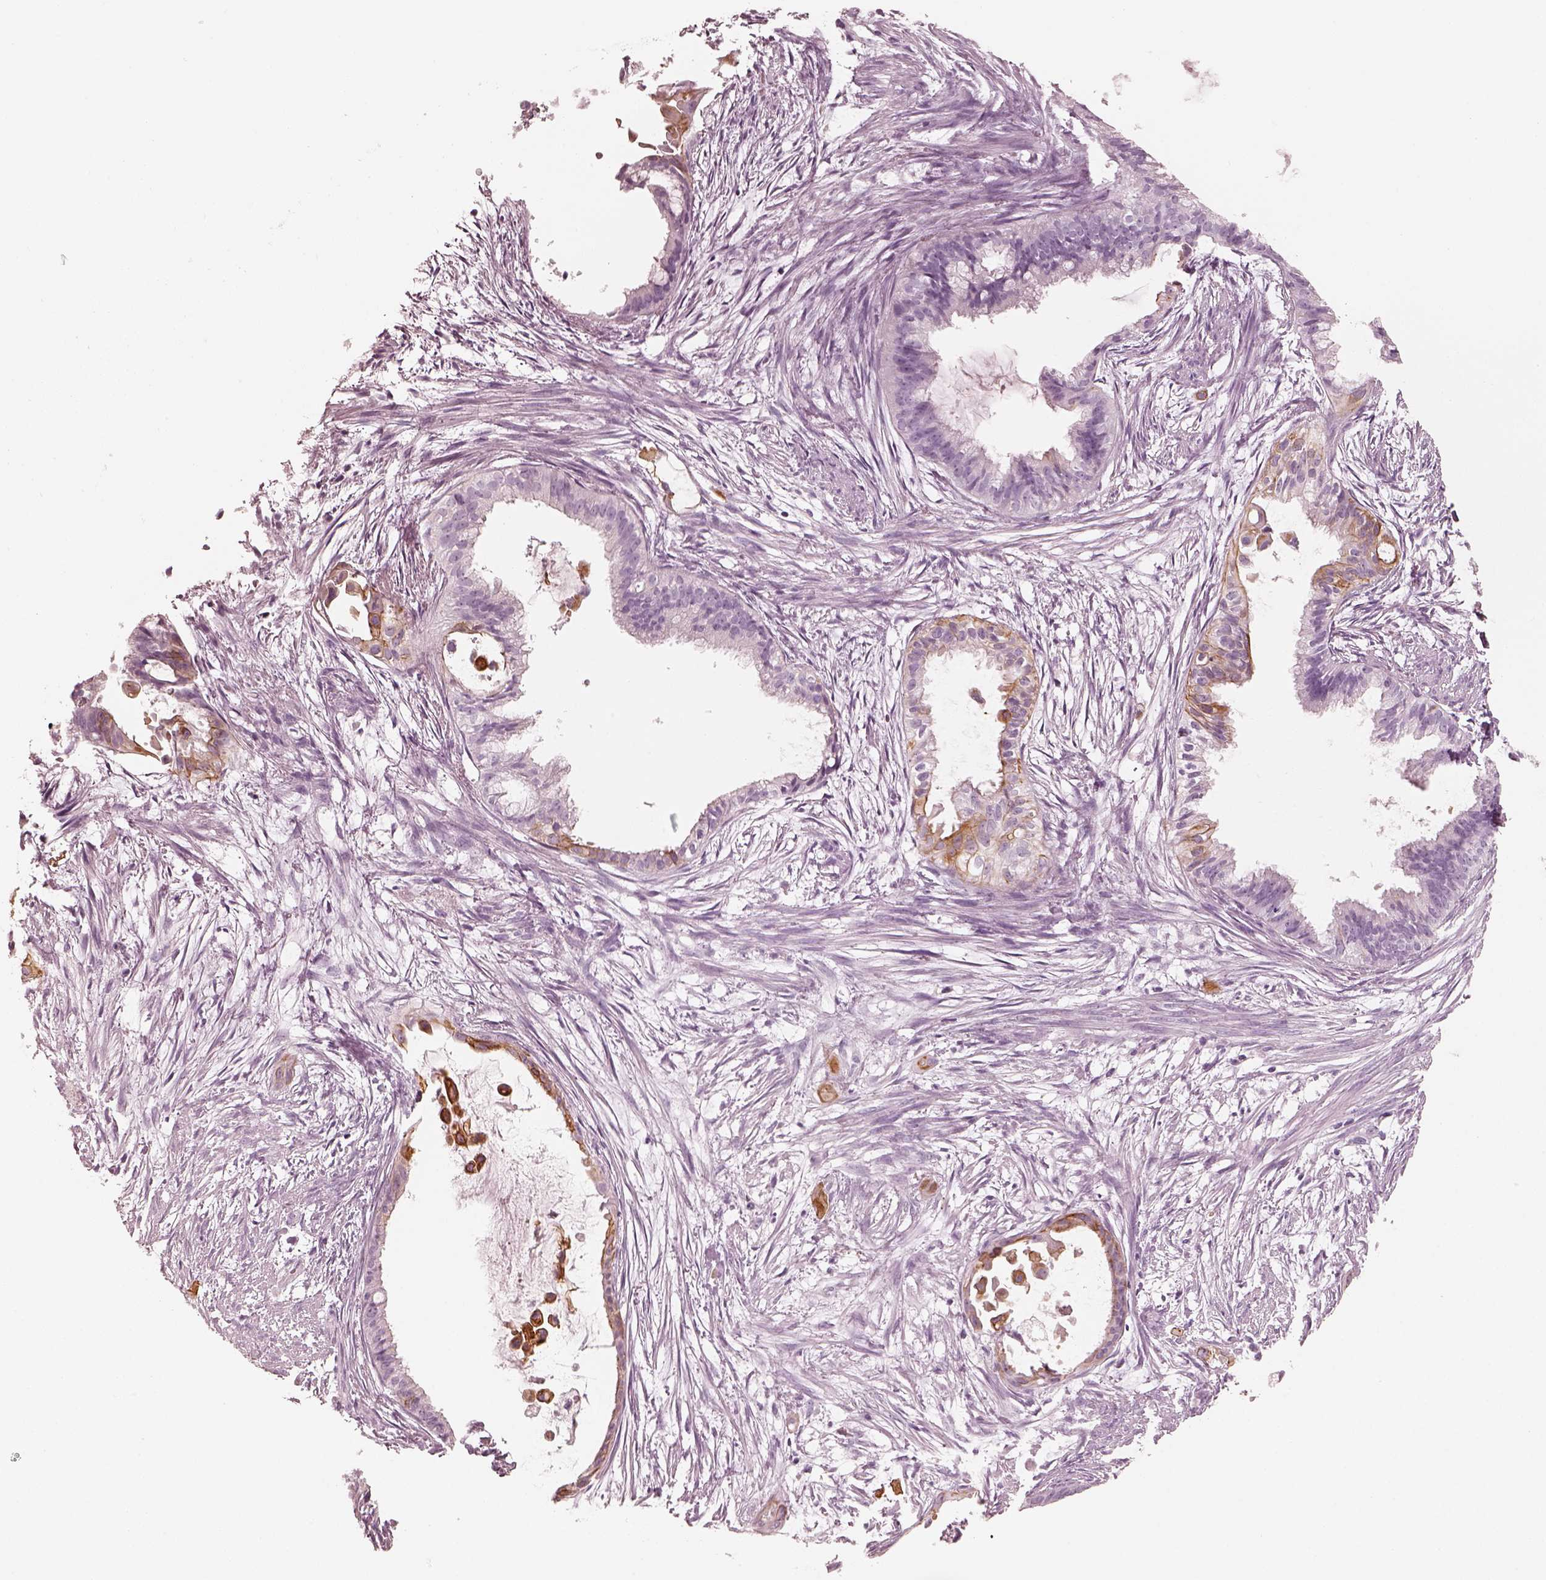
{"staining": {"intensity": "moderate", "quantity": "<25%", "location": "cytoplasmic/membranous"}, "tissue": "endometrial cancer", "cell_type": "Tumor cells", "image_type": "cancer", "snomed": [{"axis": "morphology", "description": "Adenocarcinoma, NOS"}, {"axis": "topography", "description": "Endometrium"}], "caption": "The micrograph reveals immunohistochemical staining of endometrial cancer (adenocarcinoma). There is moderate cytoplasmic/membranous expression is present in about <25% of tumor cells. The staining is performed using DAB brown chromogen to label protein expression. The nuclei are counter-stained blue using hematoxylin.", "gene": "PON3", "patient": {"sex": "female", "age": 86}}